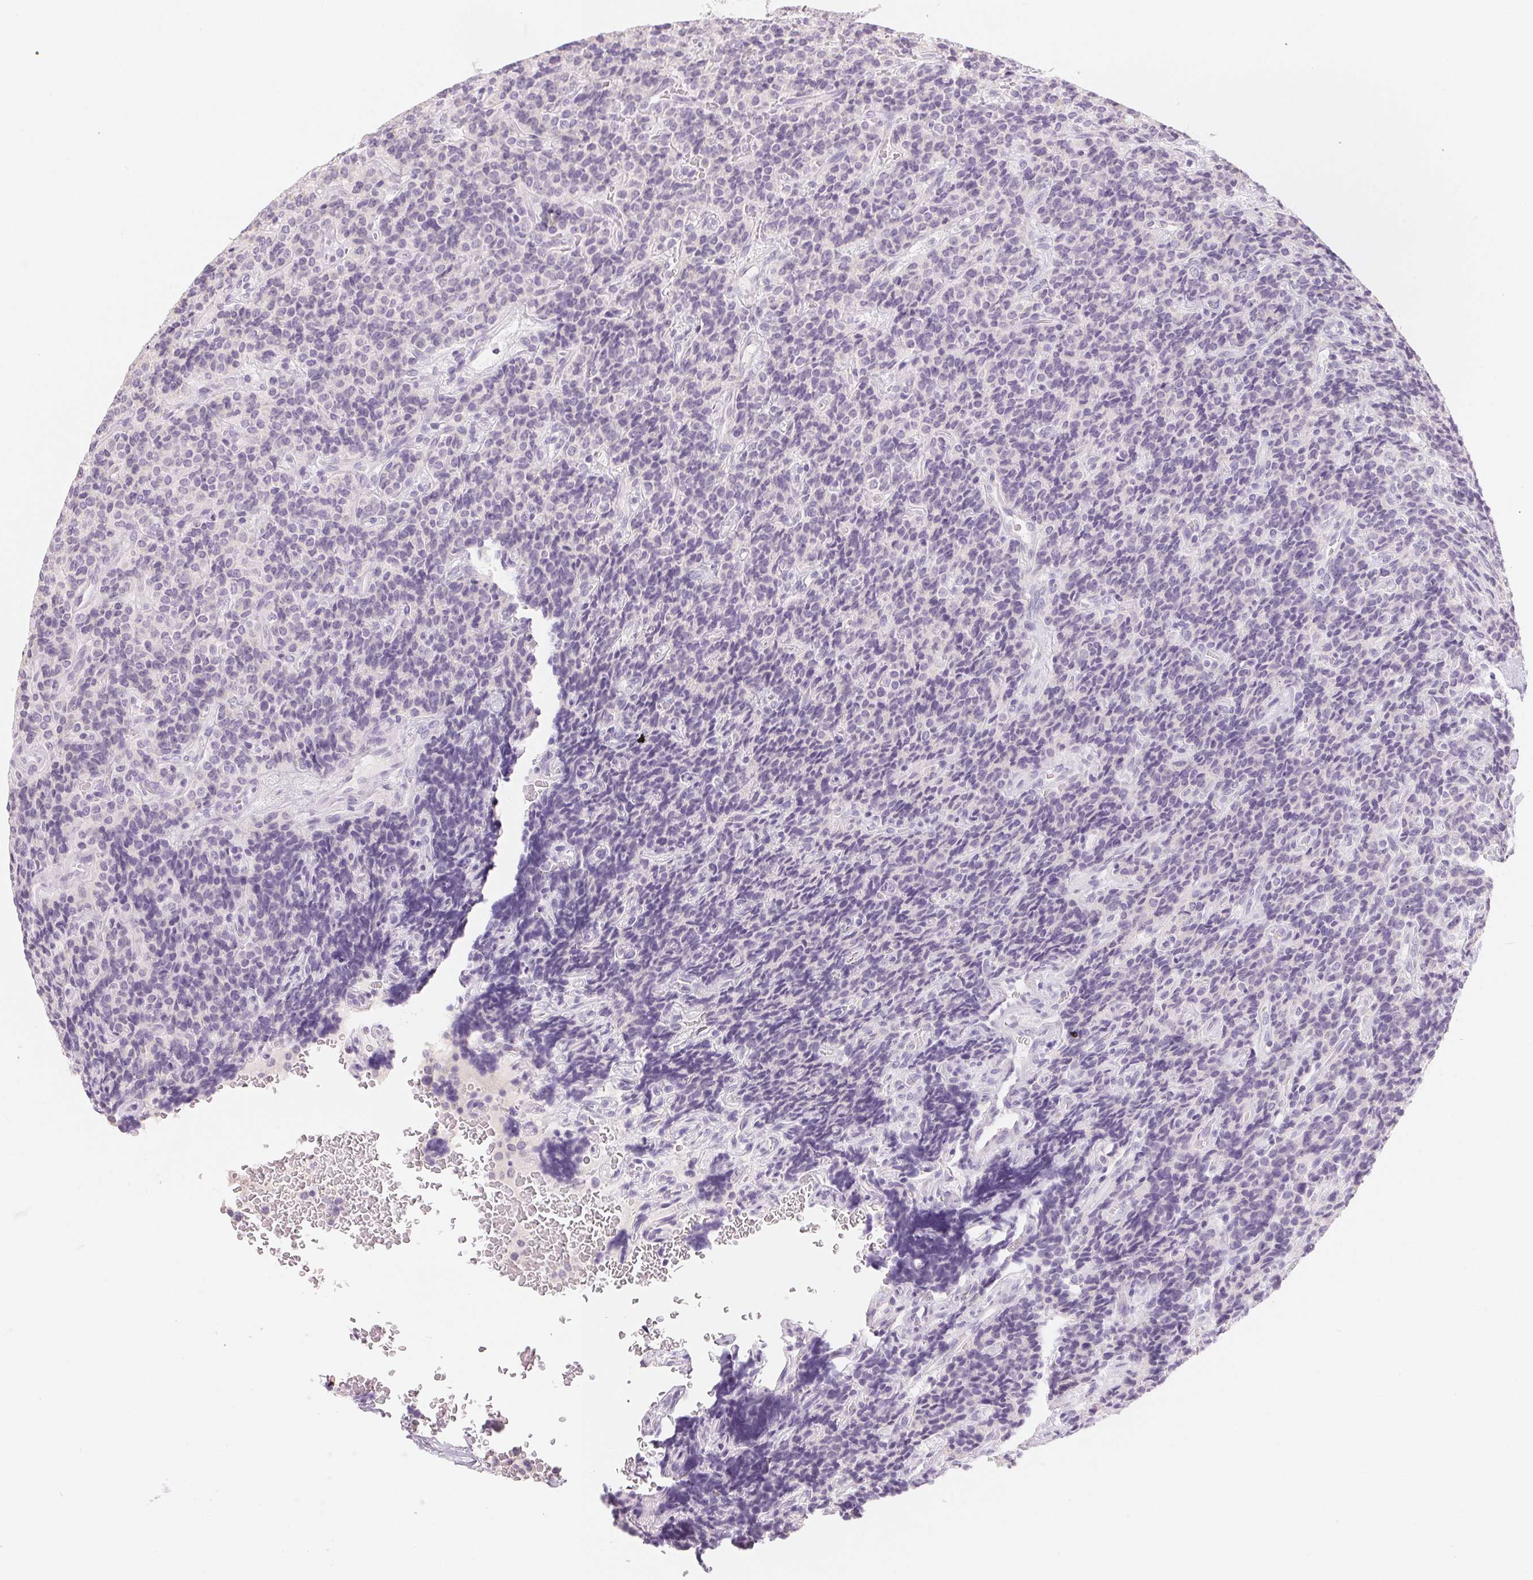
{"staining": {"intensity": "negative", "quantity": "none", "location": "none"}, "tissue": "carcinoid", "cell_type": "Tumor cells", "image_type": "cancer", "snomed": [{"axis": "morphology", "description": "Carcinoid, malignant, NOS"}, {"axis": "topography", "description": "Pancreas"}], "caption": "Immunohistochemistry photomicrograph of neoplastic tissue: human carcinoid (malignant) stained with DAB (3,3'-diaminobenzidine) exhibits no significant protein staining in tumor cells.", "gene": "MIOX", "patient": {"sex": "male", "age": 36}}